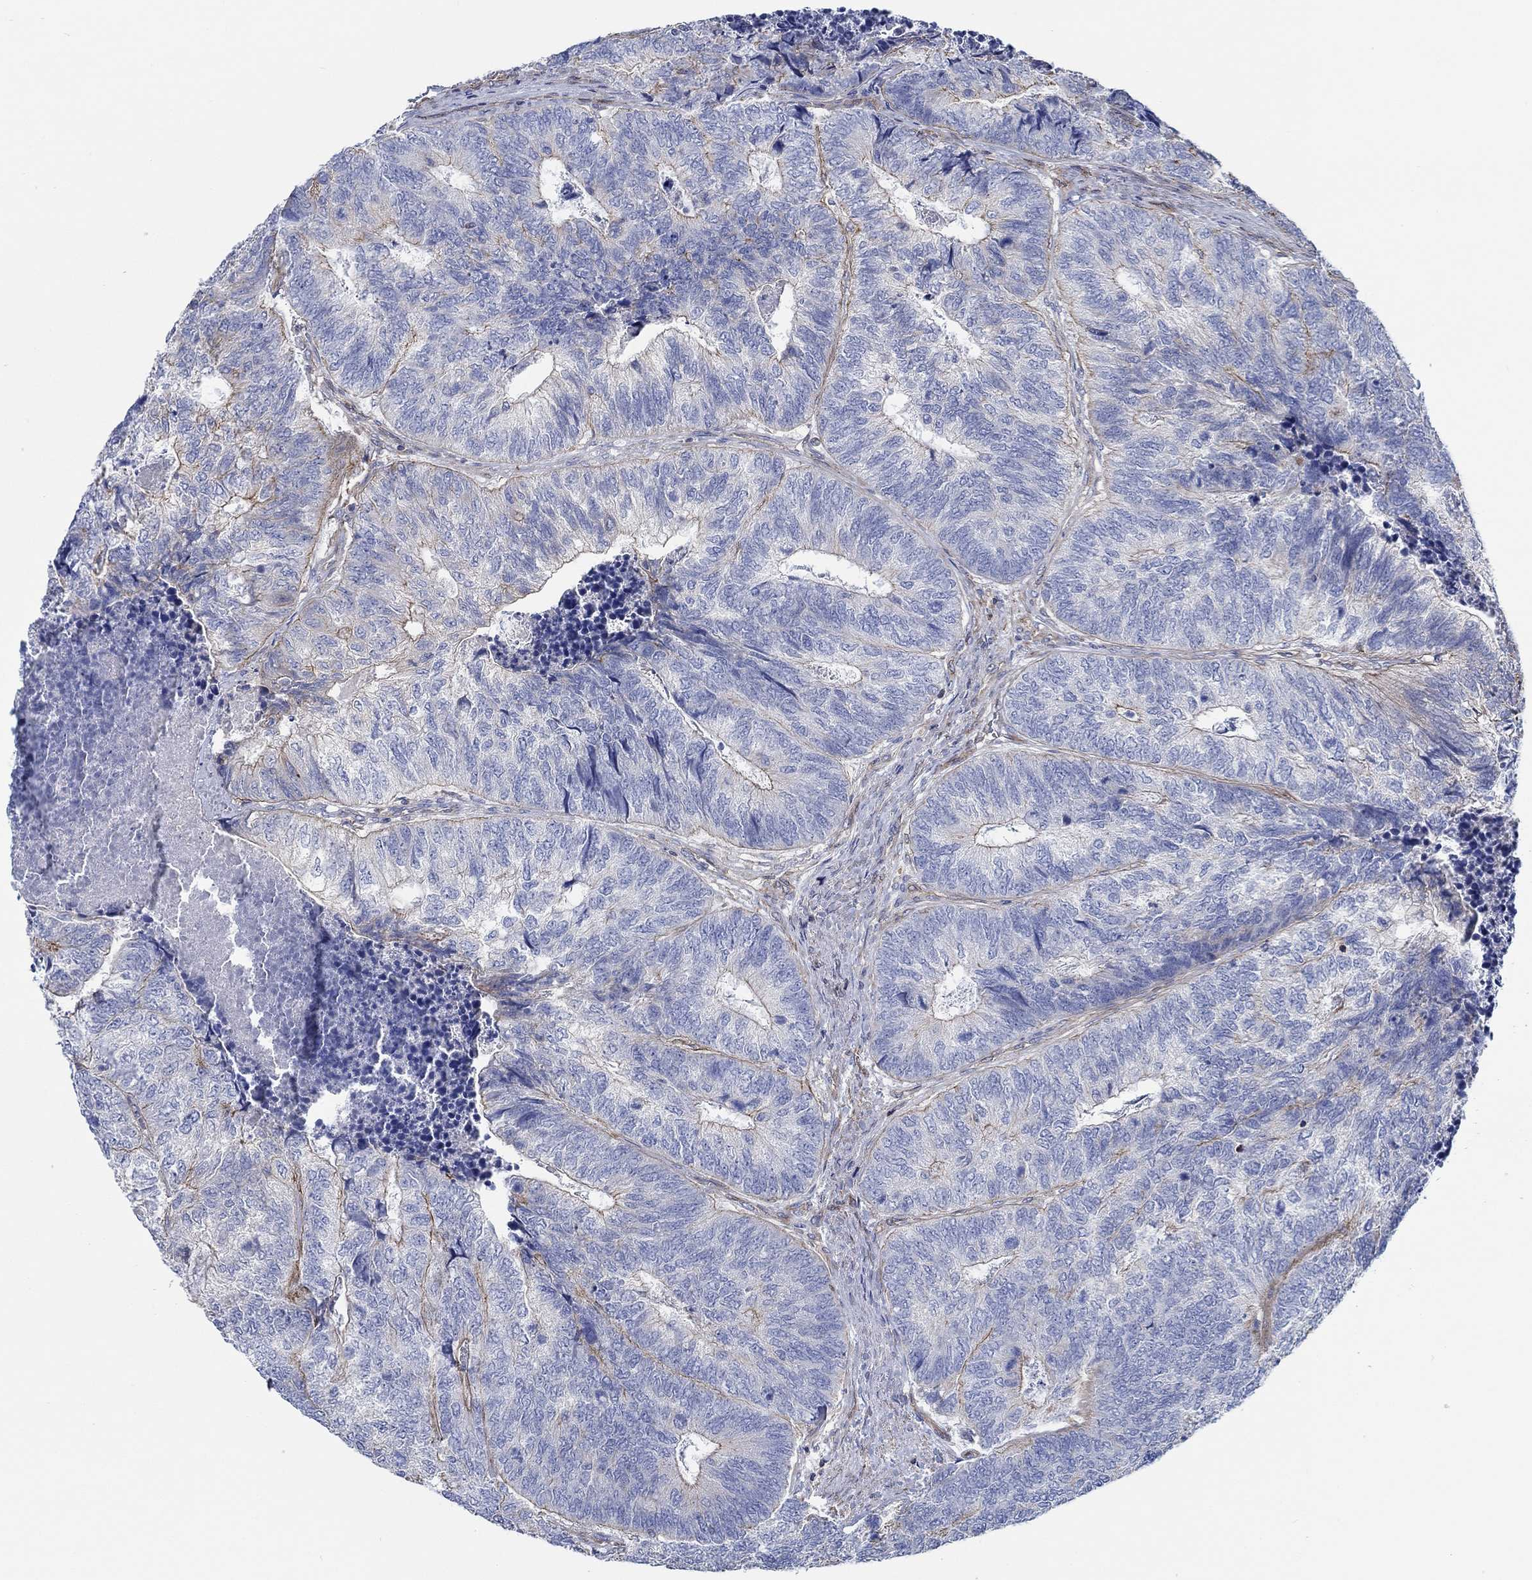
{"staining": {"intensity": "strong", "quantity": "<25%", "location": "cytoplasmic/membranous"}, "tissue": "colorectal cancer", "cell_type": "Tumor cells", "image_type": "cancer", "snomed": [{"axis": "morphology", "description": "Adenocarcinoma, NOS"}, {"axis": "topography", "description": "Colon"}], "caption": "This micrograph reveals colorectal adenocarcinoma stained with immunohistochemistry to label a protein in brown. The cytoplasmic/membranous of tumor cells show strong positivity for the protein. Nuclei are counter-stained blue.", "gene": "FMN1", "patient": {"sex": "female", "age": 67}}